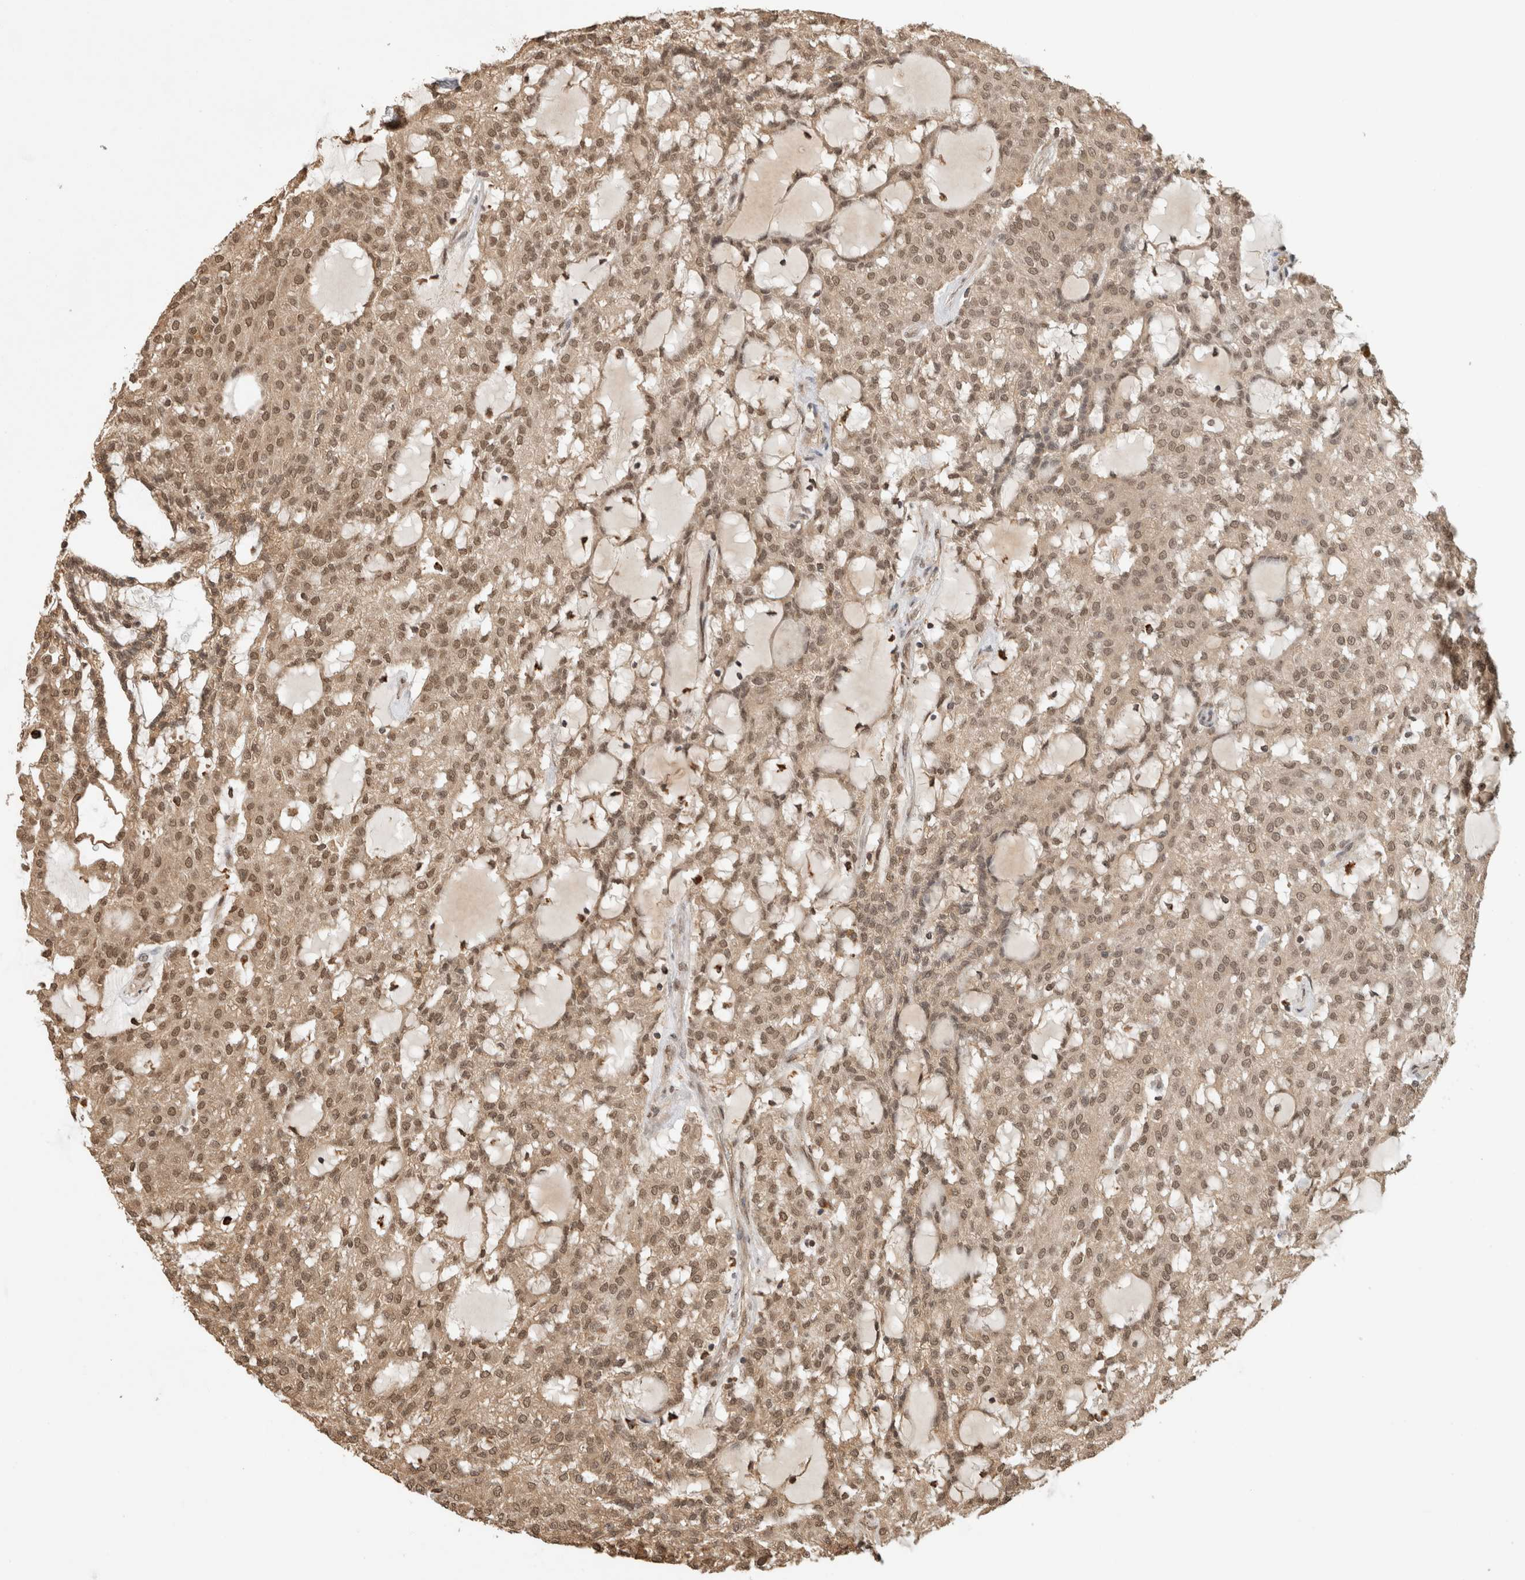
{"staining": {"intensity": "moderate", "quantity": ">75%", "location": "cytoplasmic/membranous,nuclear"}, "tissue": "renal cancer", "cell_type": "Tumor cells", "image_type": "cancer", "snomed": [{"axis": "morphology", "description": "Adenocarcinoma, NOS"}, {"axis": "topography", "description": "Kidney"}], "caption": "A histopathology image of human renal adenocarcinoma stained for a protein exhibits moderate cytoplasmic/membranous and nuclear brown staining in tumor cells.", "gene": "C1orf21", "patient": {"sex": "male", "age": 63}}